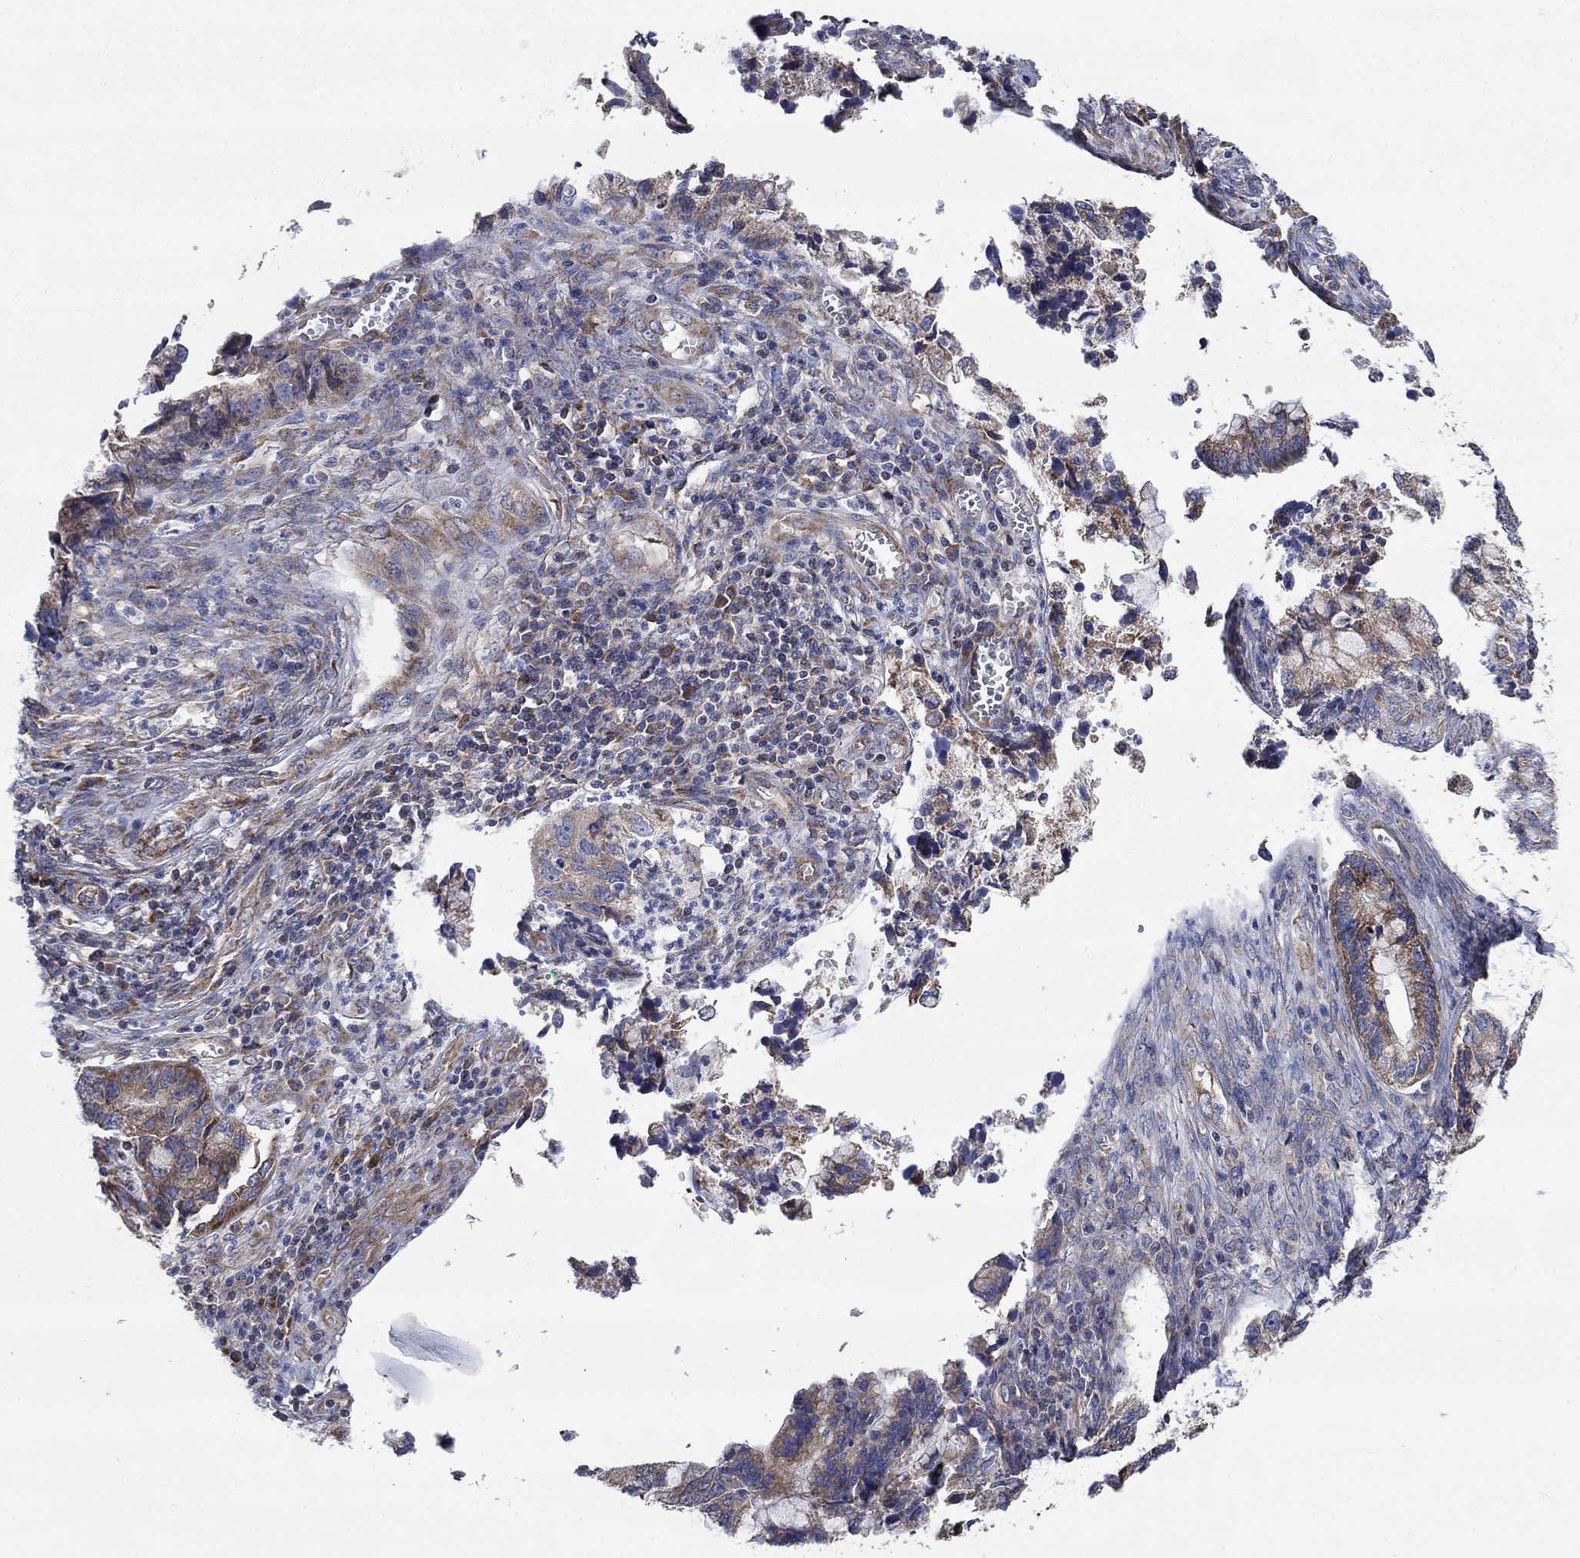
{"staining": {"intensity": "moderate", "quantity": ">75%", "location": "cytoplasmic/membranous"}, "tissue": "cervical cancer", "cell_type": "Tumor cells", "image_type": "cancer", "snomed": [{"axis": "morphology", "description": "Adenocarcinoma, NOS"}, {"axis": "topography", "description": "Cervix"}], "caption": "Protein analysis of cervical cancer (adenocarcinoma) tissue shows moderate cytoplasmic/membranous positivity in approximately >75% of tumor cells.", "gene": "RPLP0", "patient": {"sex": "female", "age": 44}}